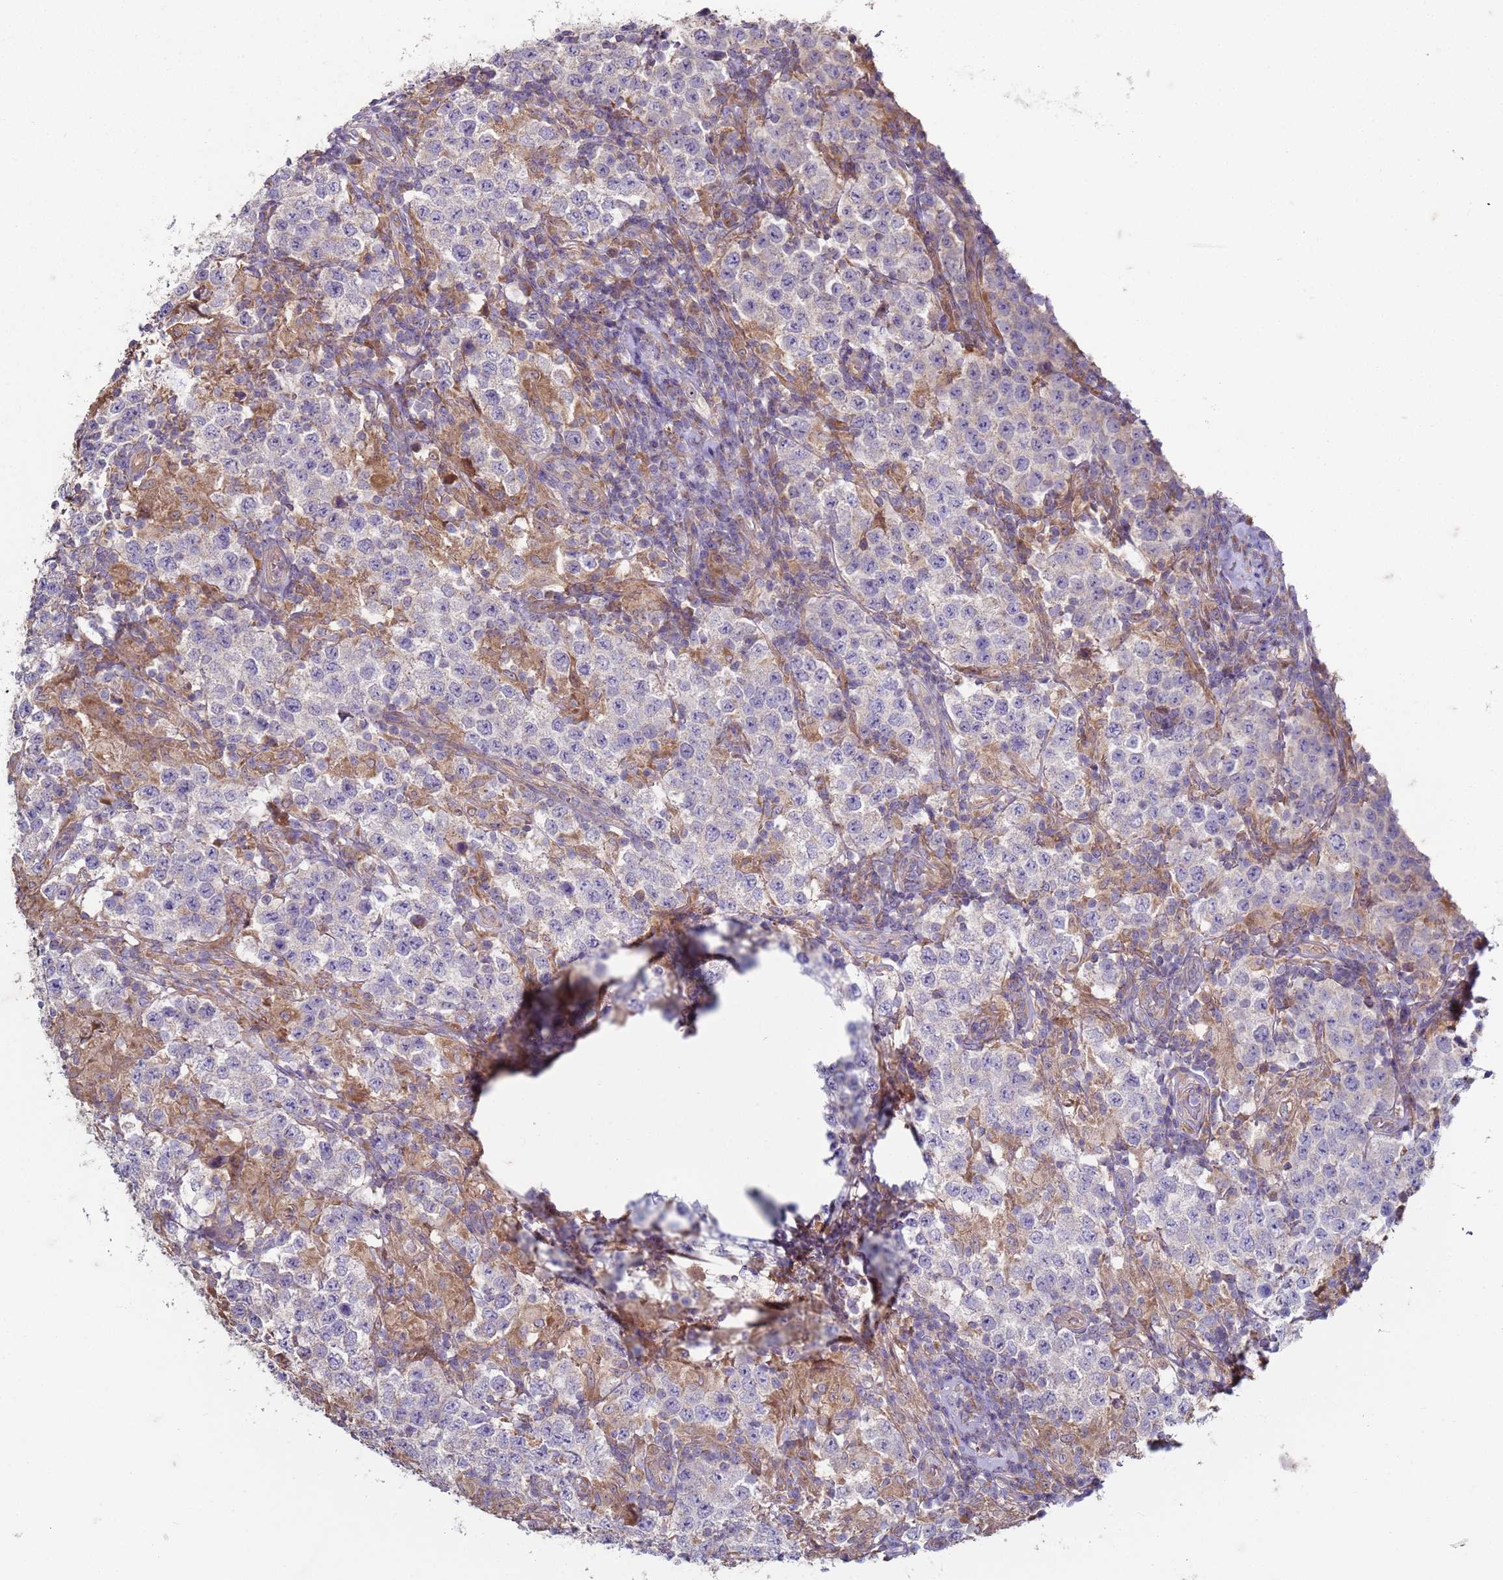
{"staining": {"intensity": "negative", "quantity": "none", "location": "none"}, "tissue": "testis cancer", "cell_type": "Tumor cells", "image_type": "cancer", "snomed": [{"axis": "morphology", "description": "Seminoma, NOS"}, {"axis": "morphology", "description": "Carcinoma, Embryonal, NOS"}, {"axis": "topography", "description": "Testis"}], "caption": "Tumor cells are negative for protein expression in human seminoma (testis).", "gene": "DIP2B", "patient": {"sex": "male", "age": 41}}